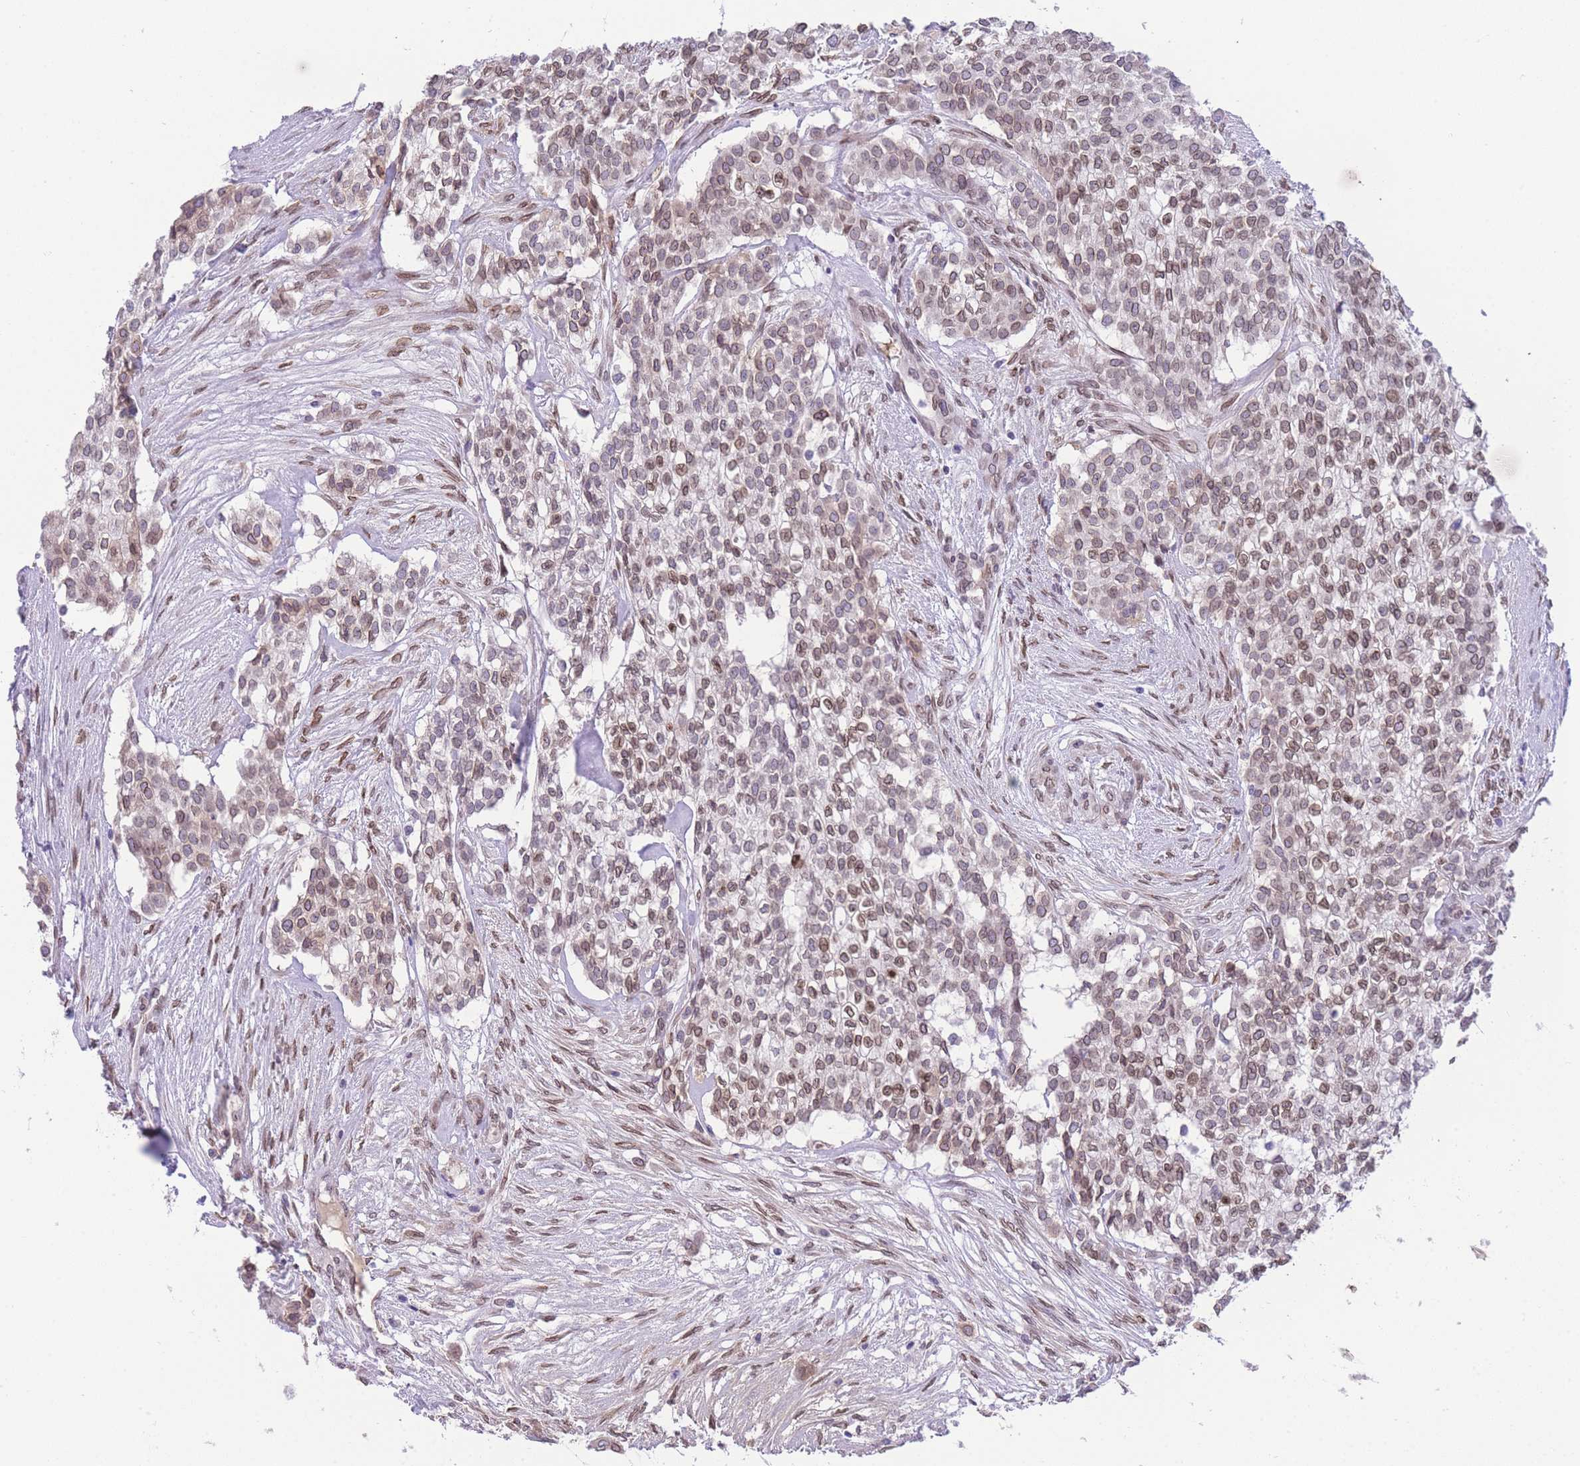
{"staining": {"intensity": "moderate", "quantity": ">75%", "location": "nuclear"}, "tissue": "head and neck cancer", "cell_type": "Tumor cells", "image_type": "cancer", "snomed": [{"axis": "morphology", "description": "Adenocarcinoma, NOS"}, {"axis": "topography", "description": "Head-Neck"}], "caption": "Protein staining reveals moderate nuclear staining in approximately >75% of tumor cells in head and neck cancer (adenocarcinoma).", "gene": "OR10AD1", "patient": {"sex": "male", "age": 81}}